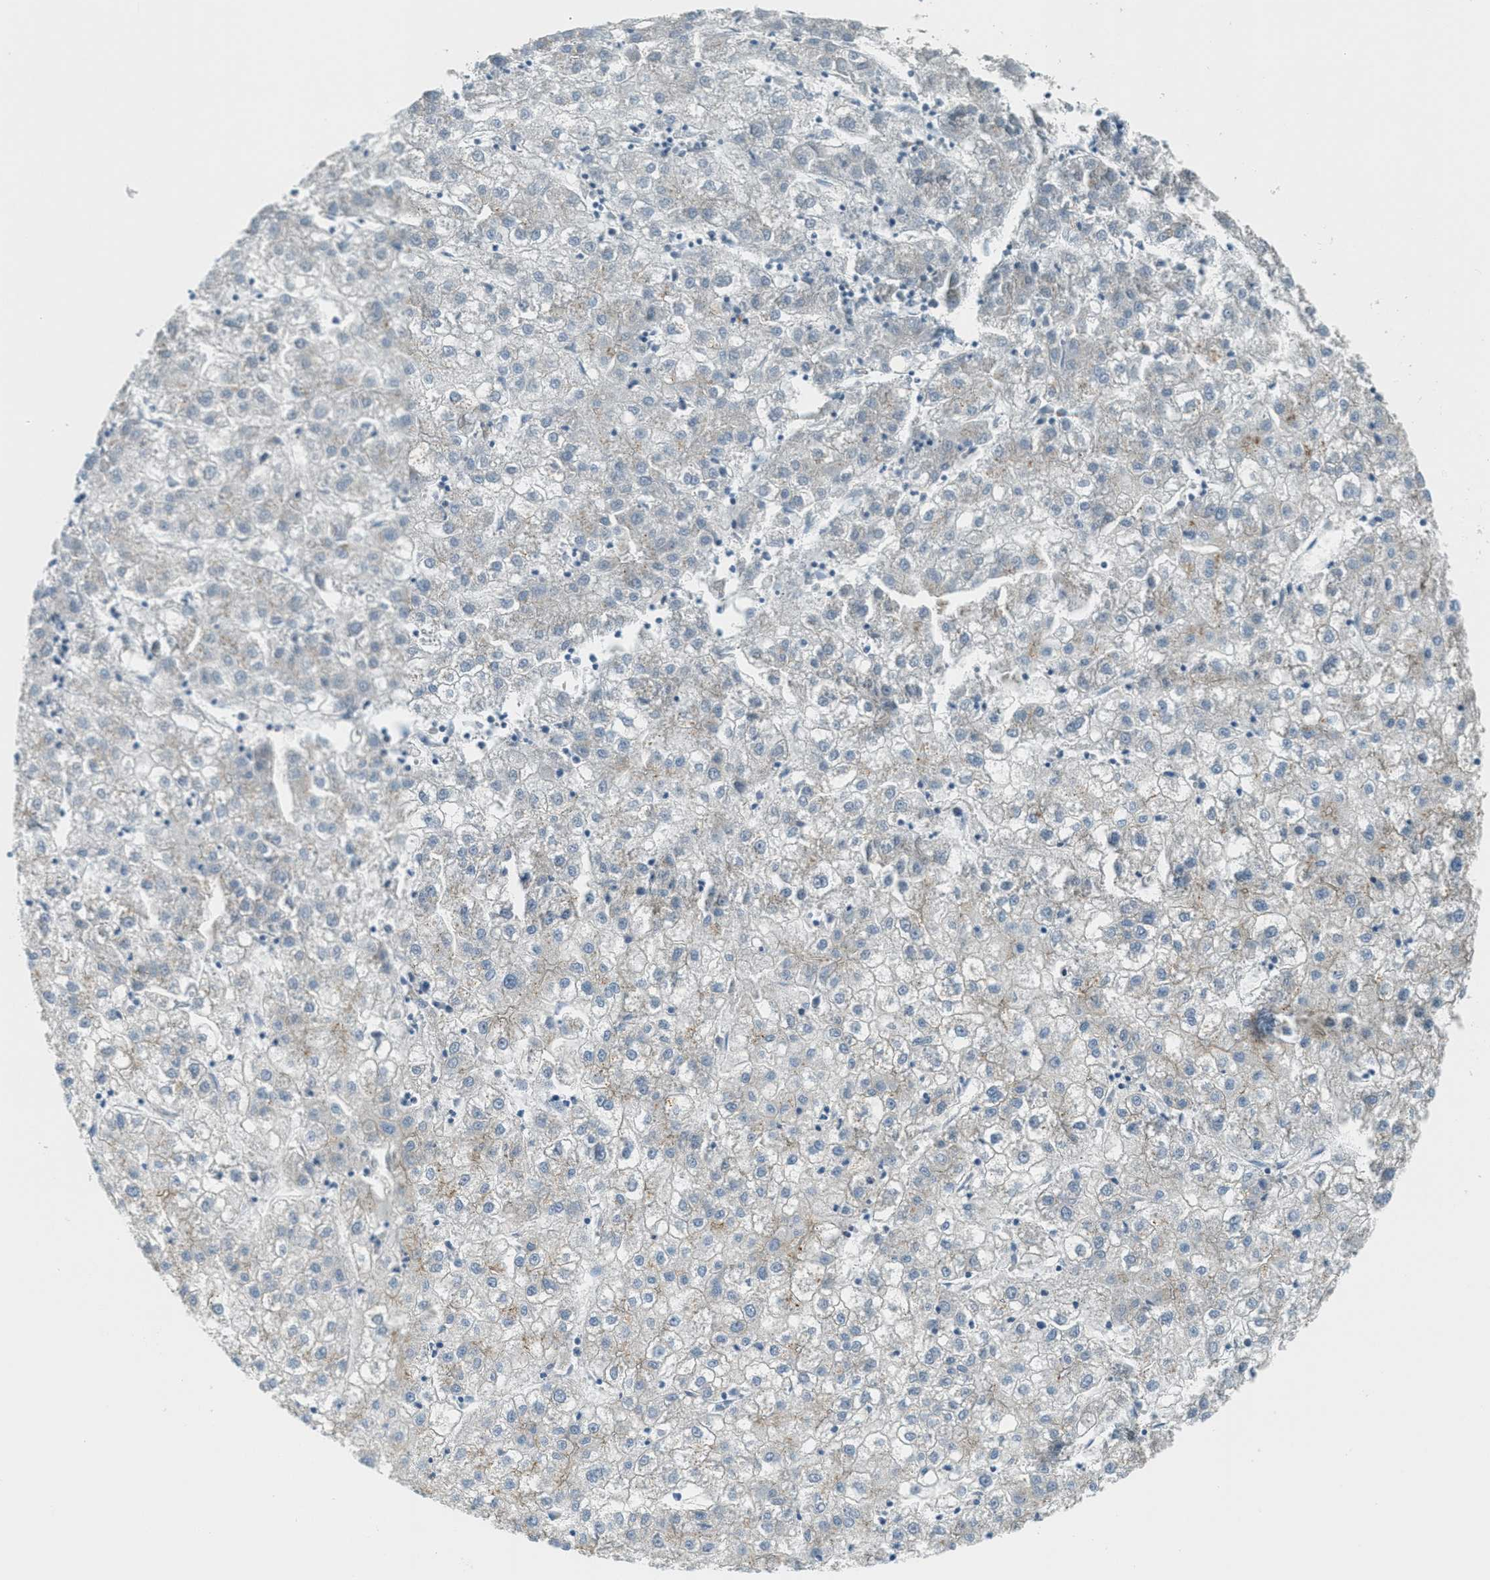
{"staining": {"intensity": "negative", "quantity": "none", "location": "none"}, "tissue": "liver cancer", "cell_type": "Tumor cells", "image_type": "cancer", "snomed": [{"axis": "morphology", "description": "Carcinoma, Hepatocellular, NOS"}, {"axis": "topography", "description": "Liver"}], "caption": "IHC micrograph of neoplastic tissue: liver hepatocellular carcinoma stained with DAB exhibits no significant protein staining in tumor cells. (DAB (3,3'-diaminobenzidine) IHC, high magnification).", "gene": "TCF3", "patient": {"sex": "male", "age": 72}}